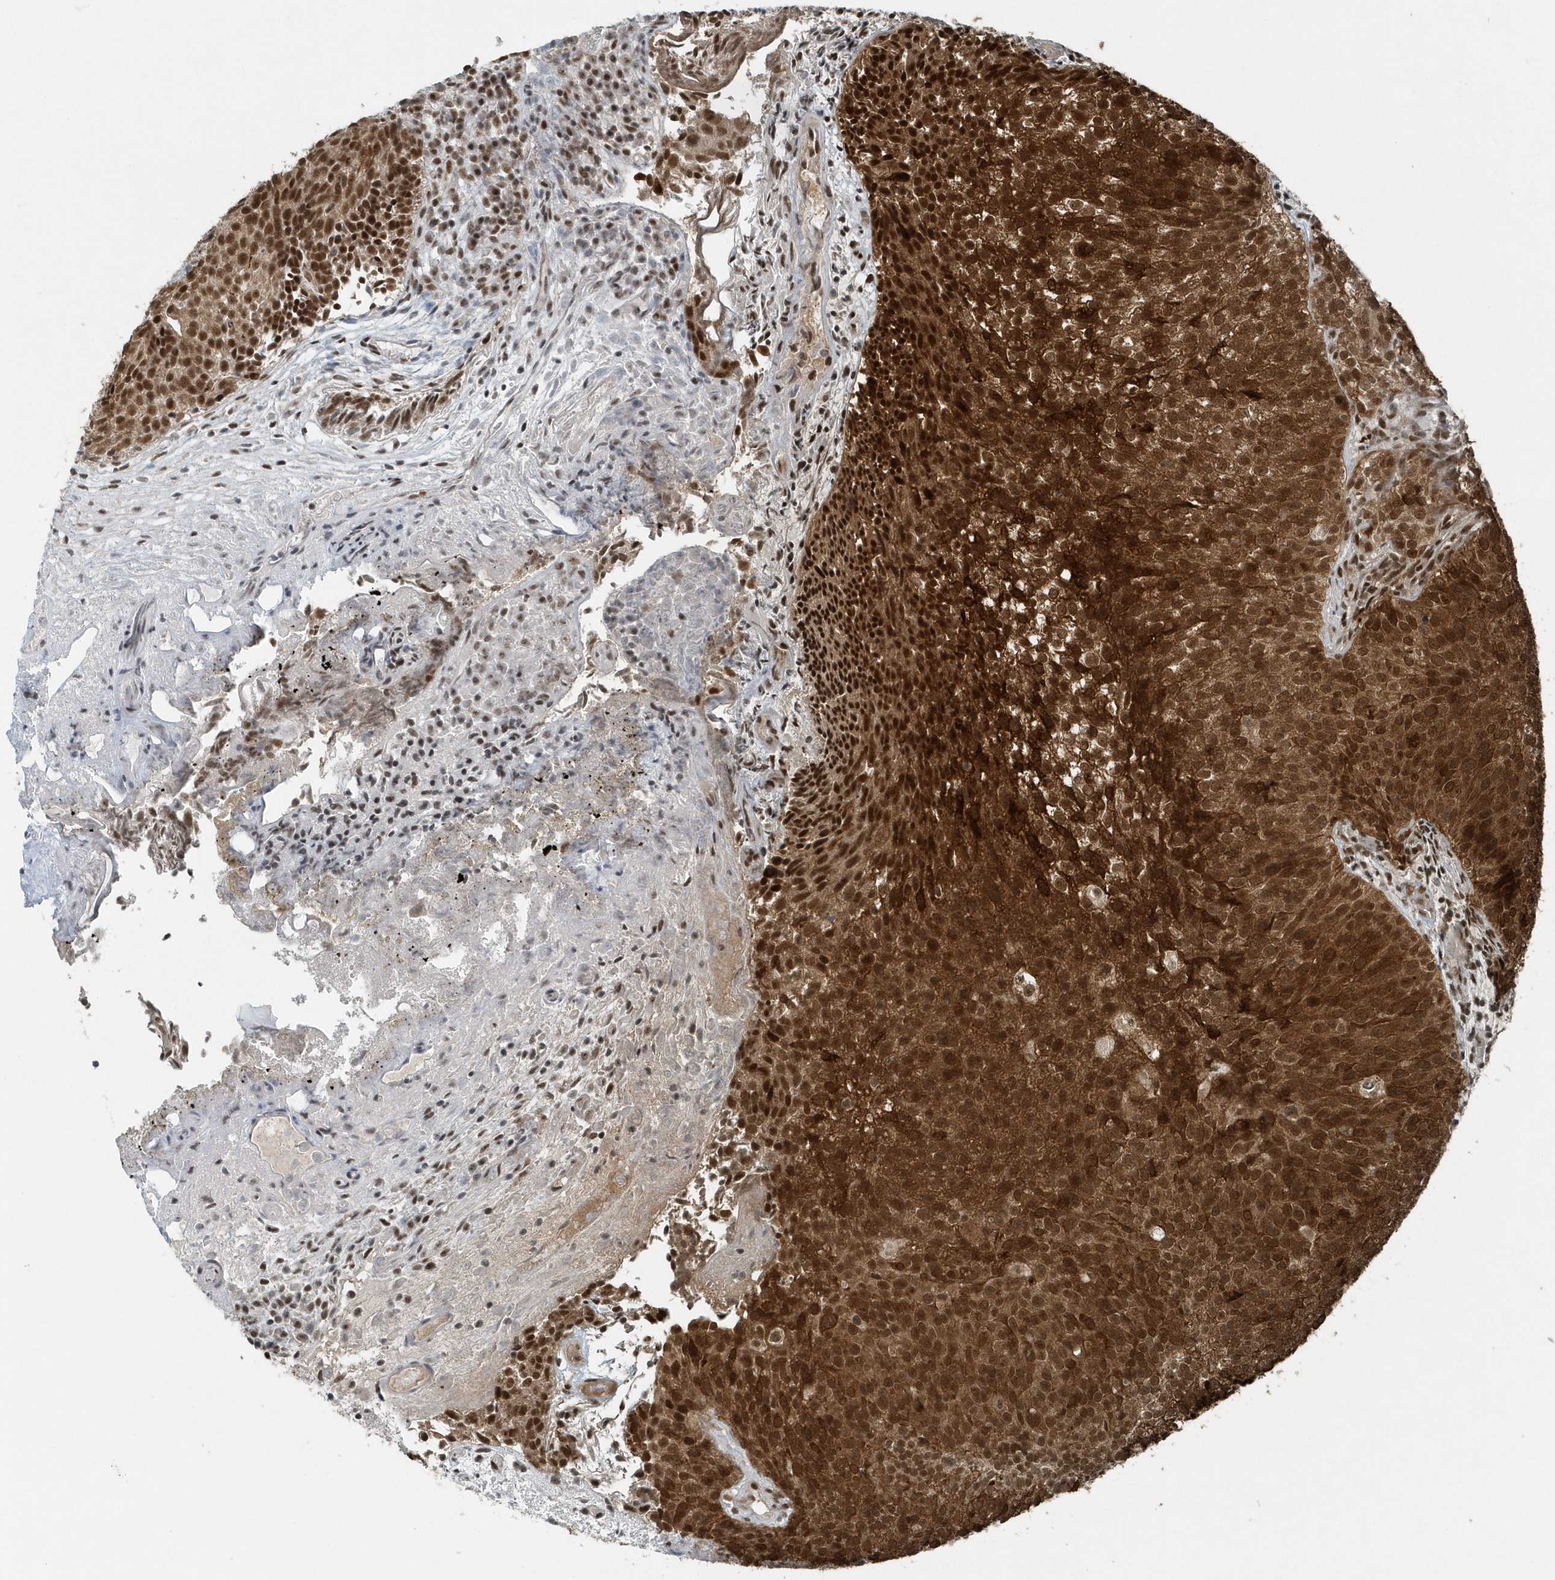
{"staining": {"intensity": "strong", "quantity": ">75%", "location": "cytoplasmic/membranous,nuclear"}, "tissue": "urothelial cancer", "cell_type": "Tumor cells", "image_type": "cancer", "snomed": [{"axis": "morphology", "description": "Urothelial carcinoma, Low grade"}, {"axis": "topography", "description": "Urinary bladder"}], "caption": "Tumor cells exhibit high levels of strong cytoplasmic/membranous and nuclear staining in about >75% of cells in urothelial cancer.", "gene": "YTHDC1", "patient": {"sex": "male", "age": 86}}